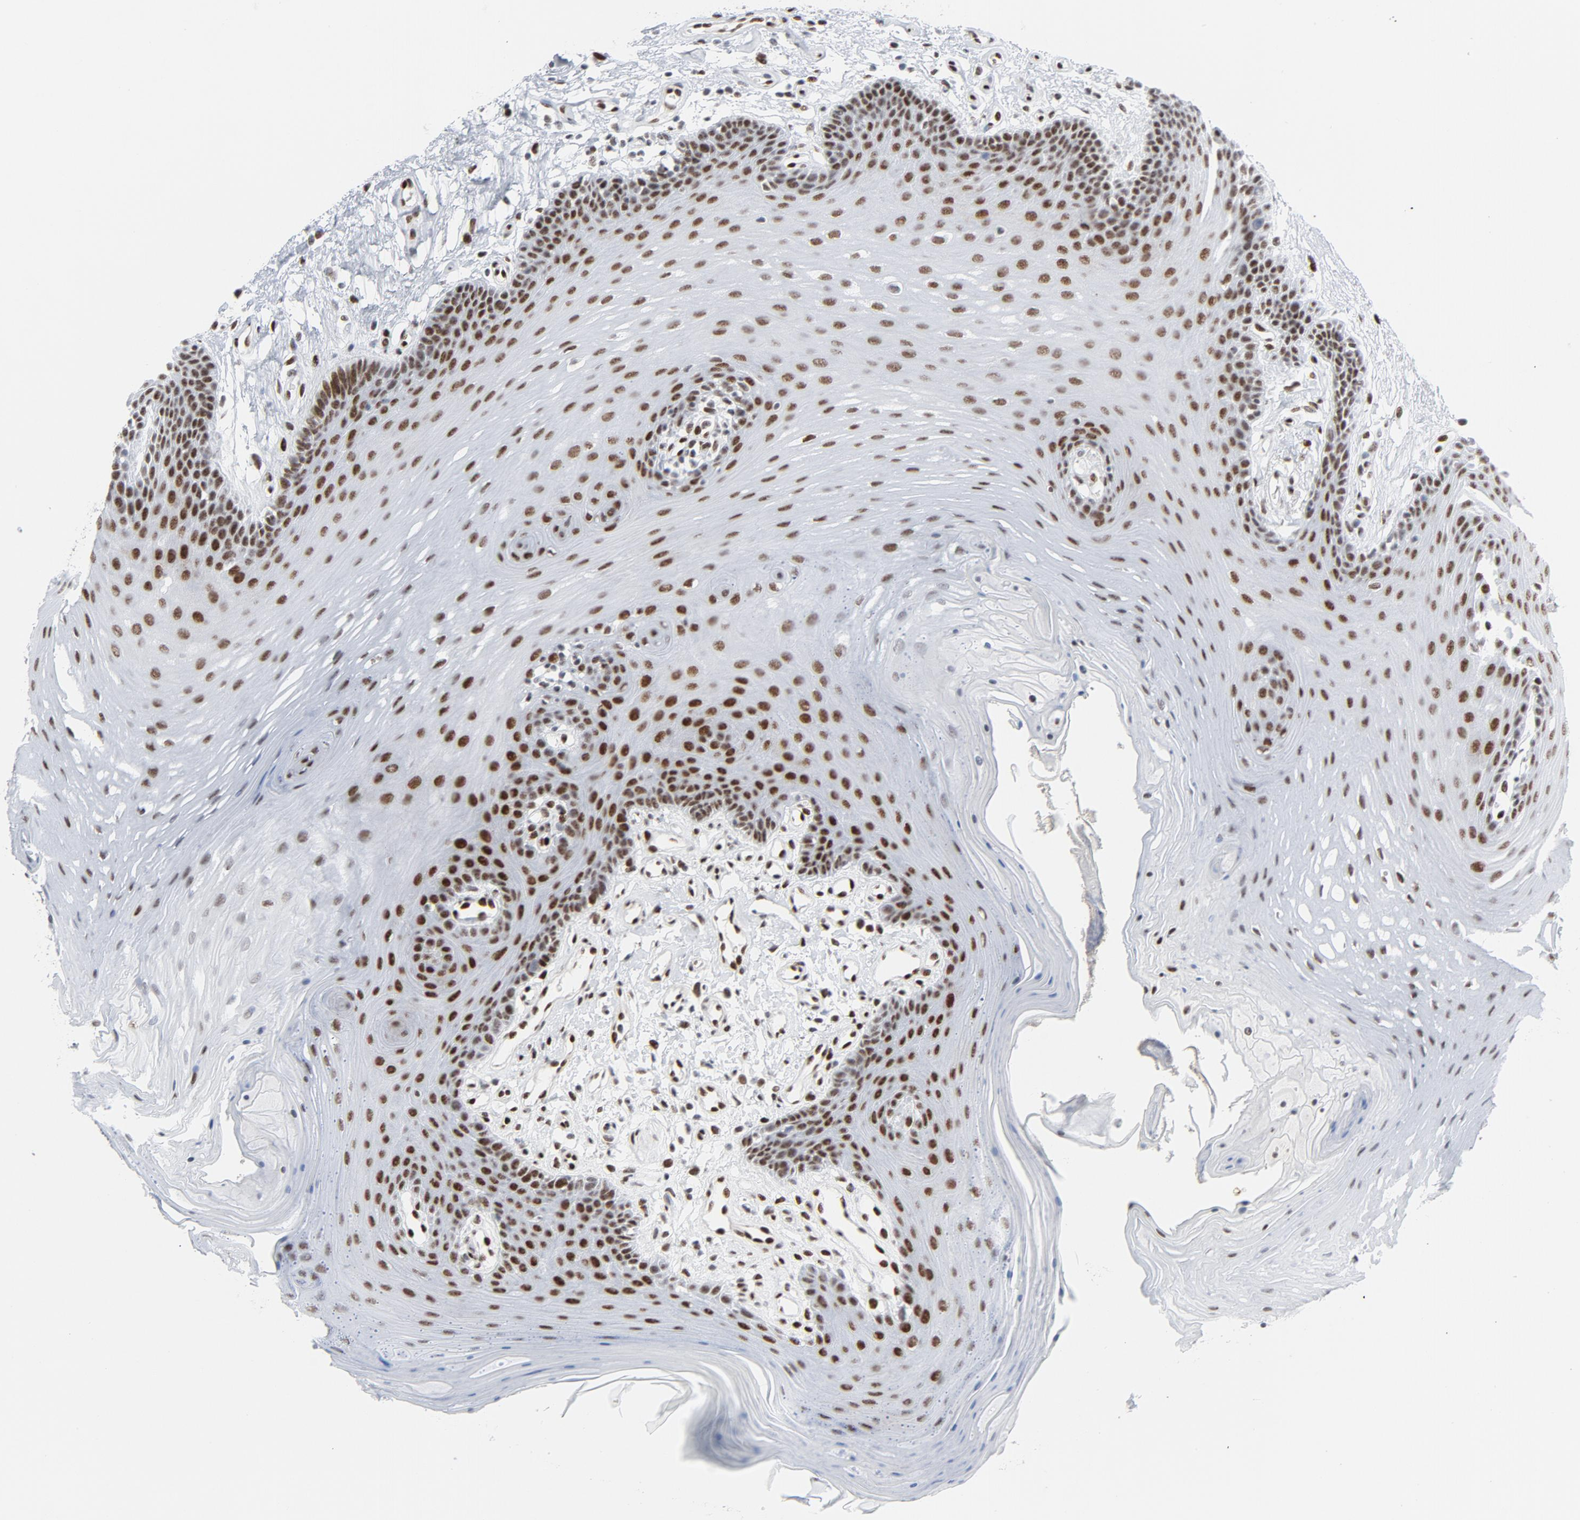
{"staining": {"intensity": "moderate", "quantity": ">75%", "location": "nuclear"}, "tissue": "oral mucosa", "cell_type": "Squamous epithelial cells", "image_type": "normal", "snomed": [{"axis": "morphology", "description": "Normal tissue, NOS"}, {"axis": "topography", "description": "Oral tissue"}], "caption": "Oral mucosa stained with DAB (3,3'-diaminobenzidine) IHC reveals medium levels of moderate nuclear positivity in about >75% of squamous epithelial cells. The staining is performed using DAB brown chromogen to label protein expression. The nuclei are counter-stained blue using hematoxylin.", "gene": "HSF1", "patient": {"sex": "male", "age": 62}}